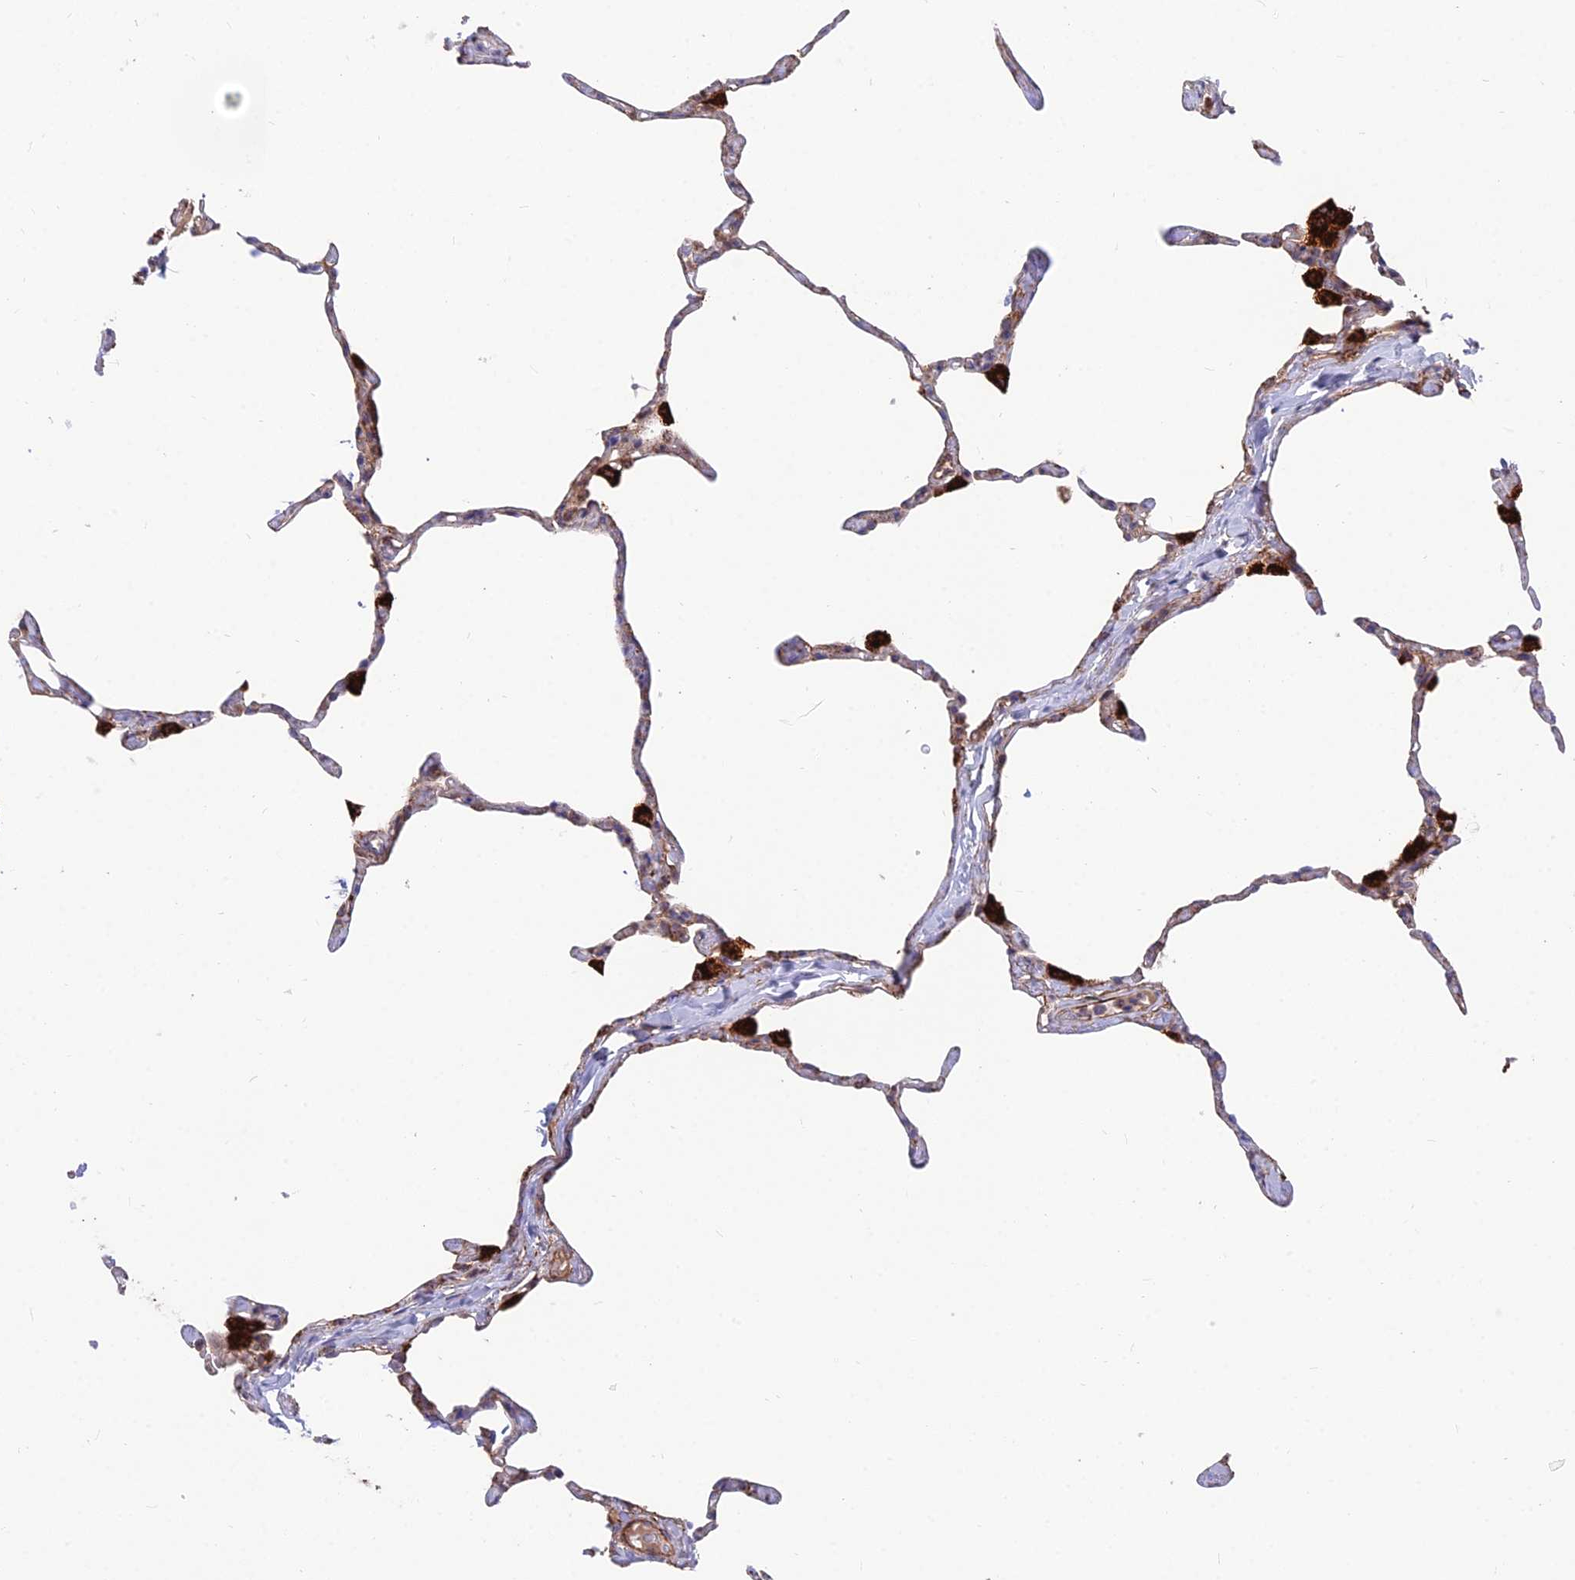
{"staining": {"intensity": "moderate", "quantity": ">75%", "location": "cytoplasmic/membranous"}, "tissue": "lung", "cell_type": "Alveolar cells", "image_type": "normal", "snomed": [{"axis": "morphology", "description": "Normal tissue, NOS"}, {"axis": "topography", "description": "Lung"}], "caption": "Lung stained with immunohistochemistry (IHC) displays moderate cytoplasmic/membranous staining in approximately >75% of alveolar cells.", "gene": "TIGD6", "patient": {"sex": "male", "age": 65}}